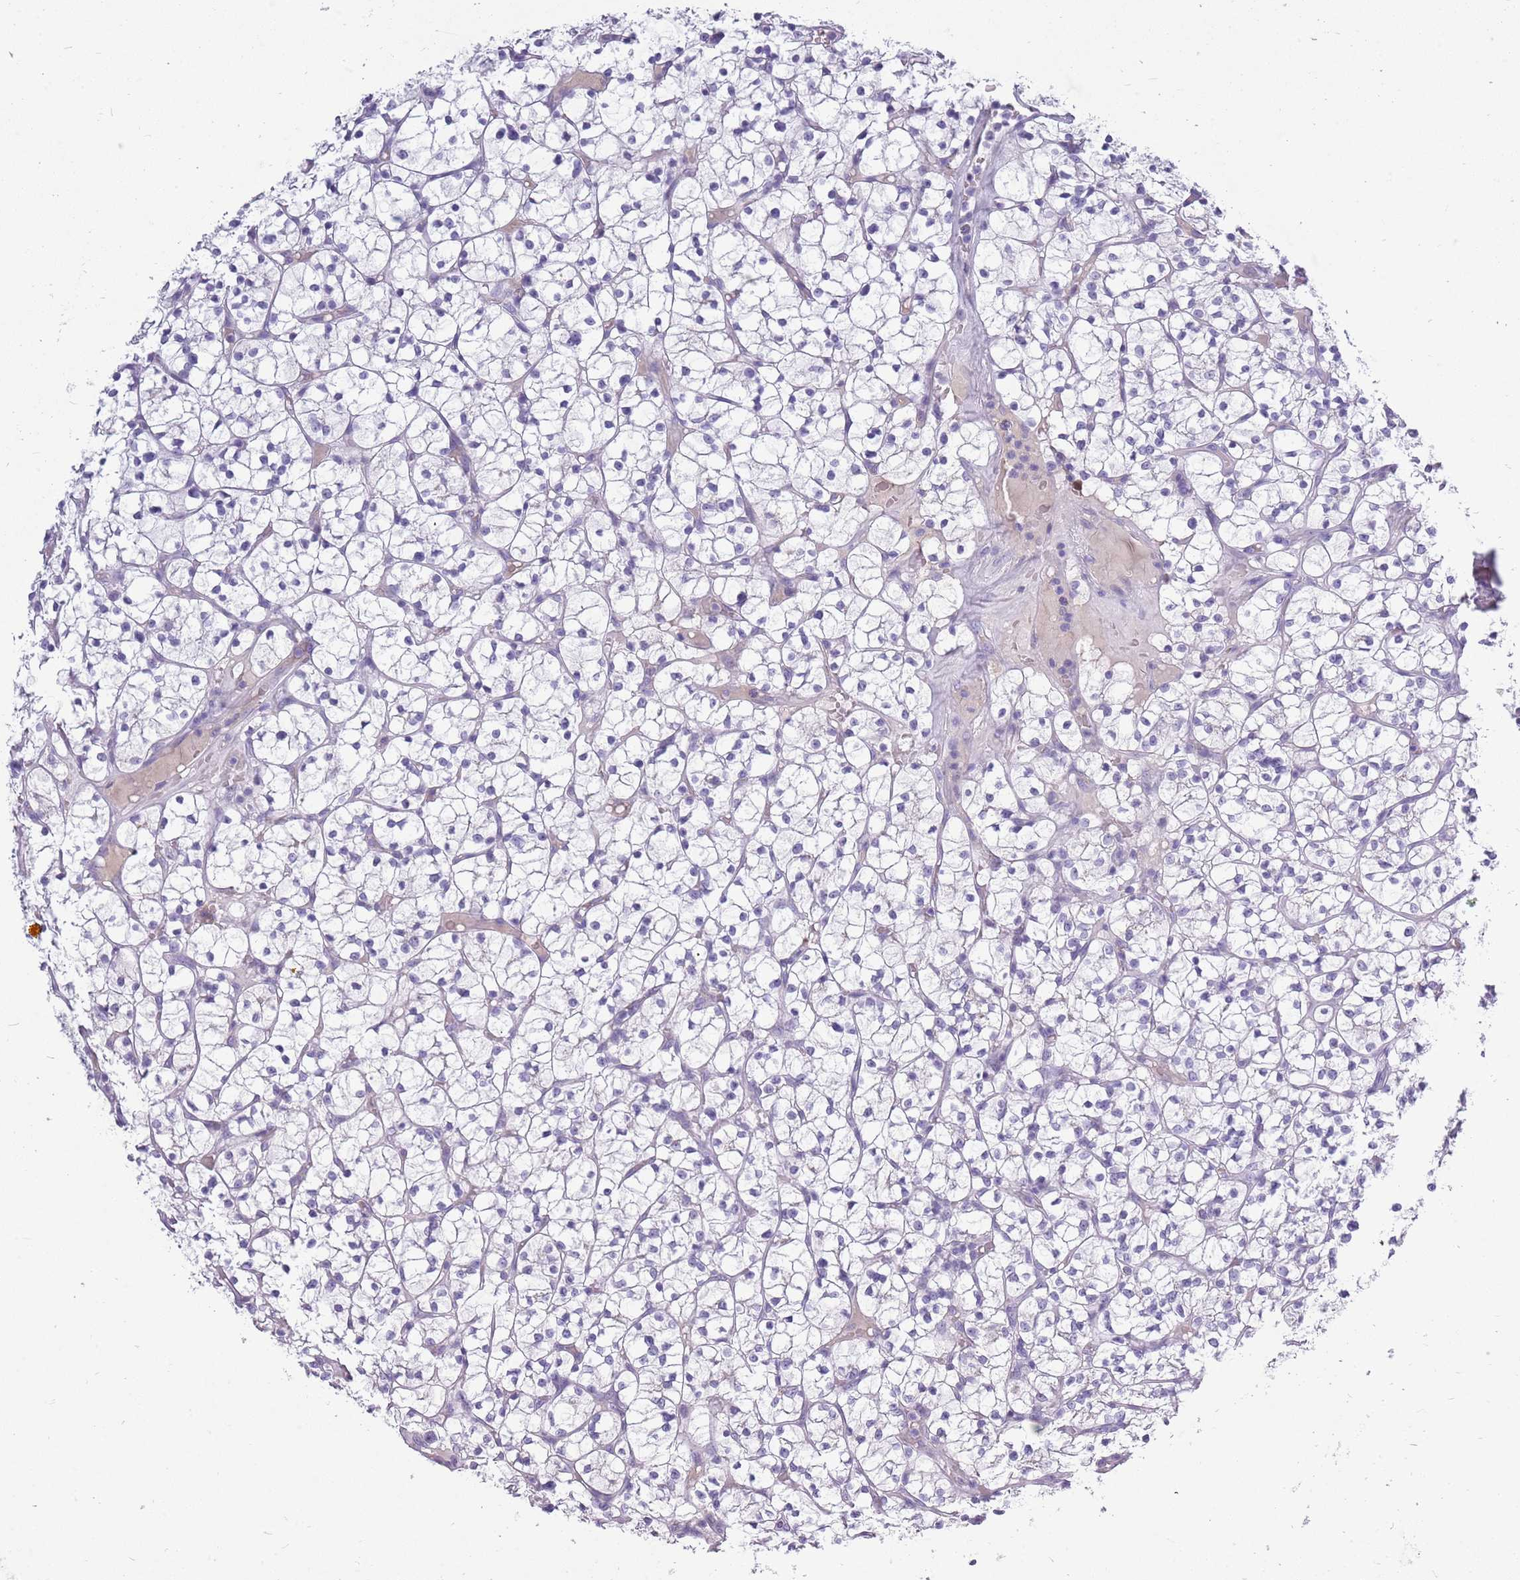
{"staining": {"intensity": "negative", "quantity": "none", "location": "none"}, "tissue": "renal cancer", "cell_type": "Tumor cells", "image_type": "cancer", "snomed": [{"axis": "morphology", "description": "Adenocarcinoma, NOS"}, {"axis": "topography", "description": "Kidney"}], "caption": "IHC of human renal adenocarcinoma displays no positivity in tumor cells.", "gene": "ZNF425", "patient": {"sex": "female", "age": 64}}